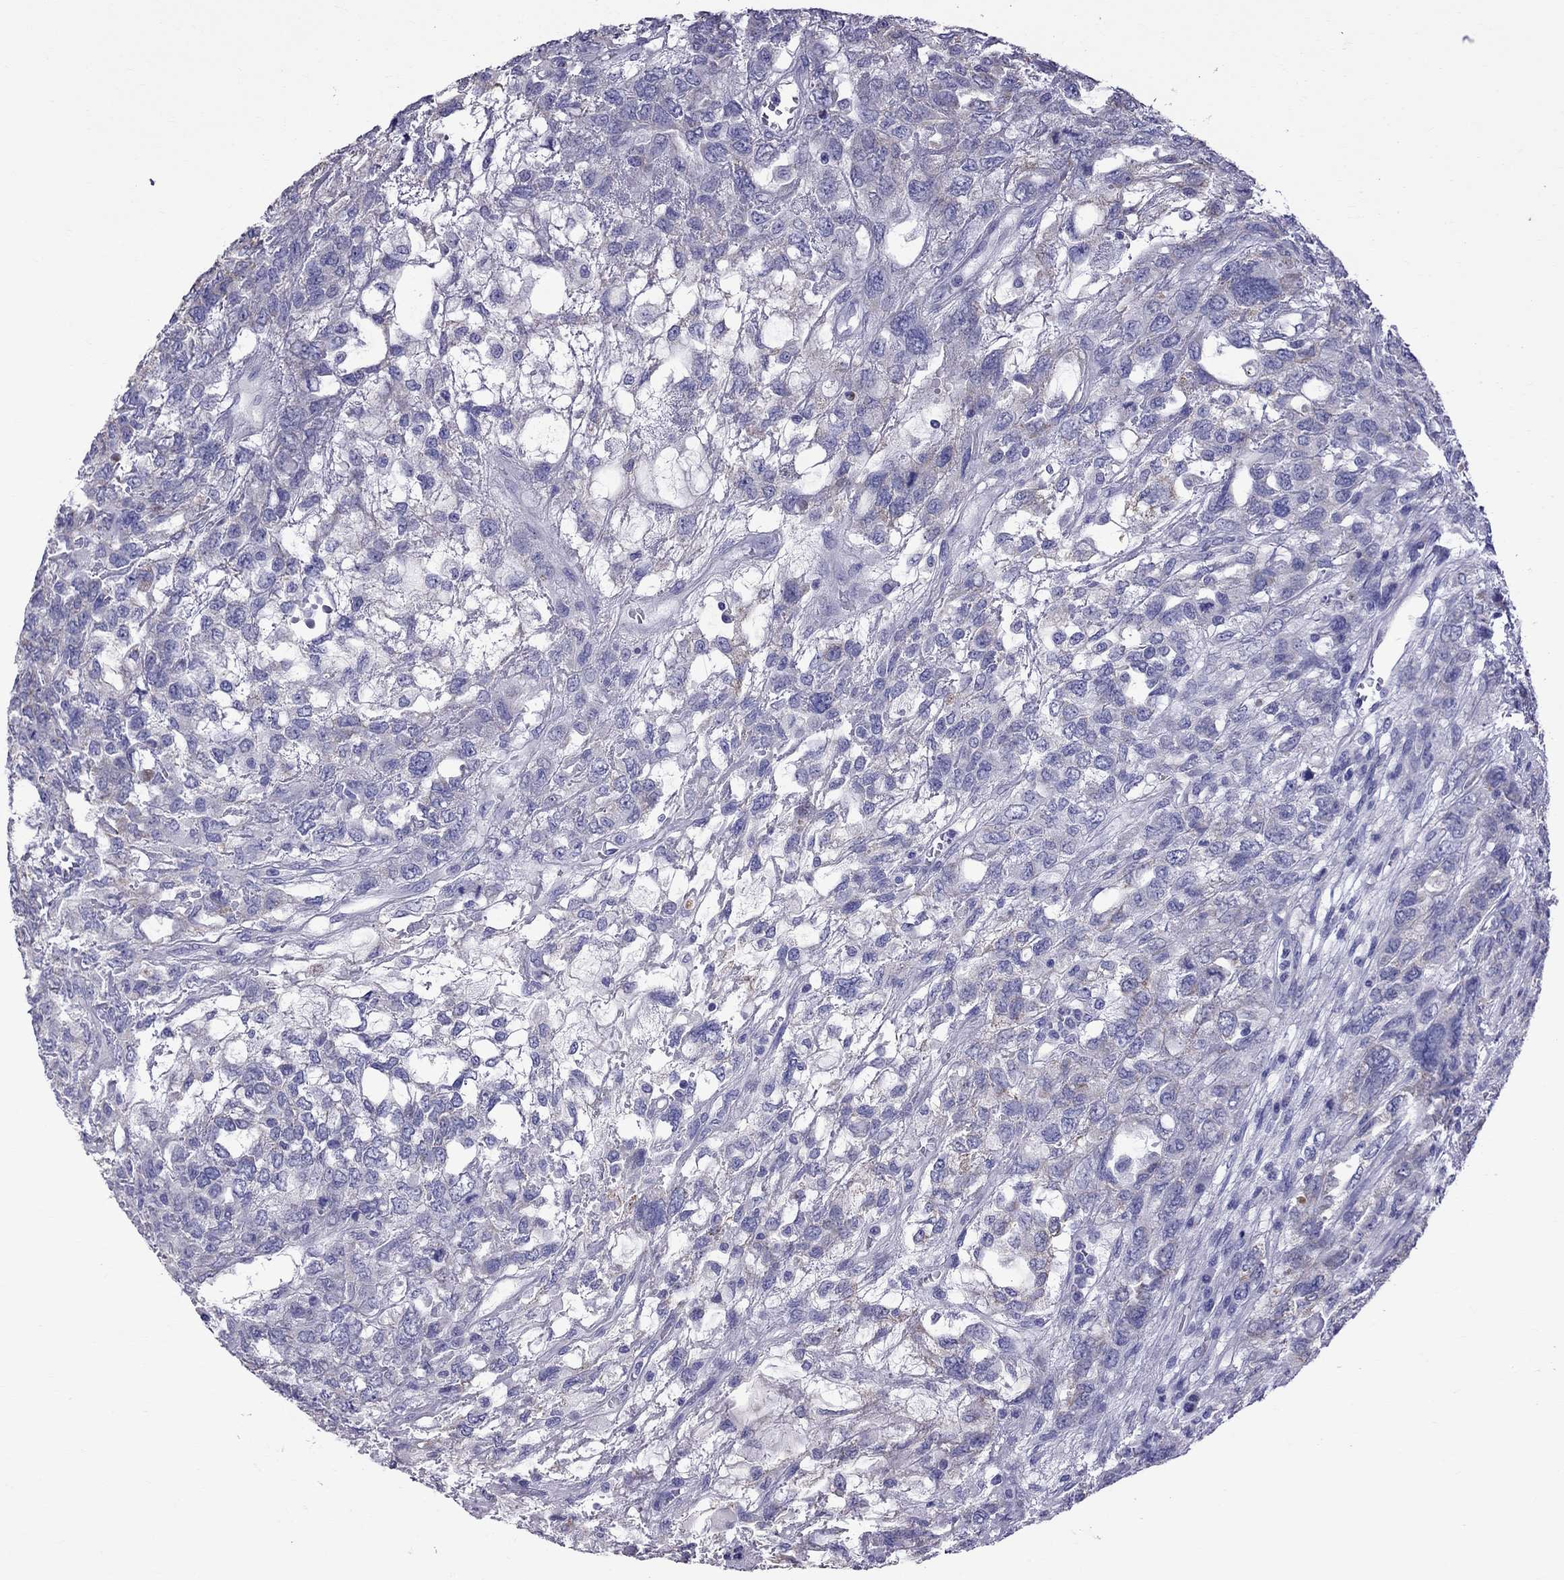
{"staining": {"intensity": "negative", "quantity": "none", "location": "none"}, "tissue": "testis cancer", "cell_type": "Tumor cells", "image_type": "cancer", "snomed": [{"axis": "morphology", "description": "Seminoma, NOS"}, {"axis": "topography", "description": "Testis"}], "caption": "The immunohistochemistry (IHC) micrograph has no significant staining in tumor cells of seminoma (testis) tissue. (Stains: DAB (3,3'-diaminobenzidine) immunohistochemistry (IHC) with hematoxylin counter stain, Microscopy: brightfield microscopy at high magnification).", "gene": "TTLL13", "patient": {"sex": "male", "age": 52}}